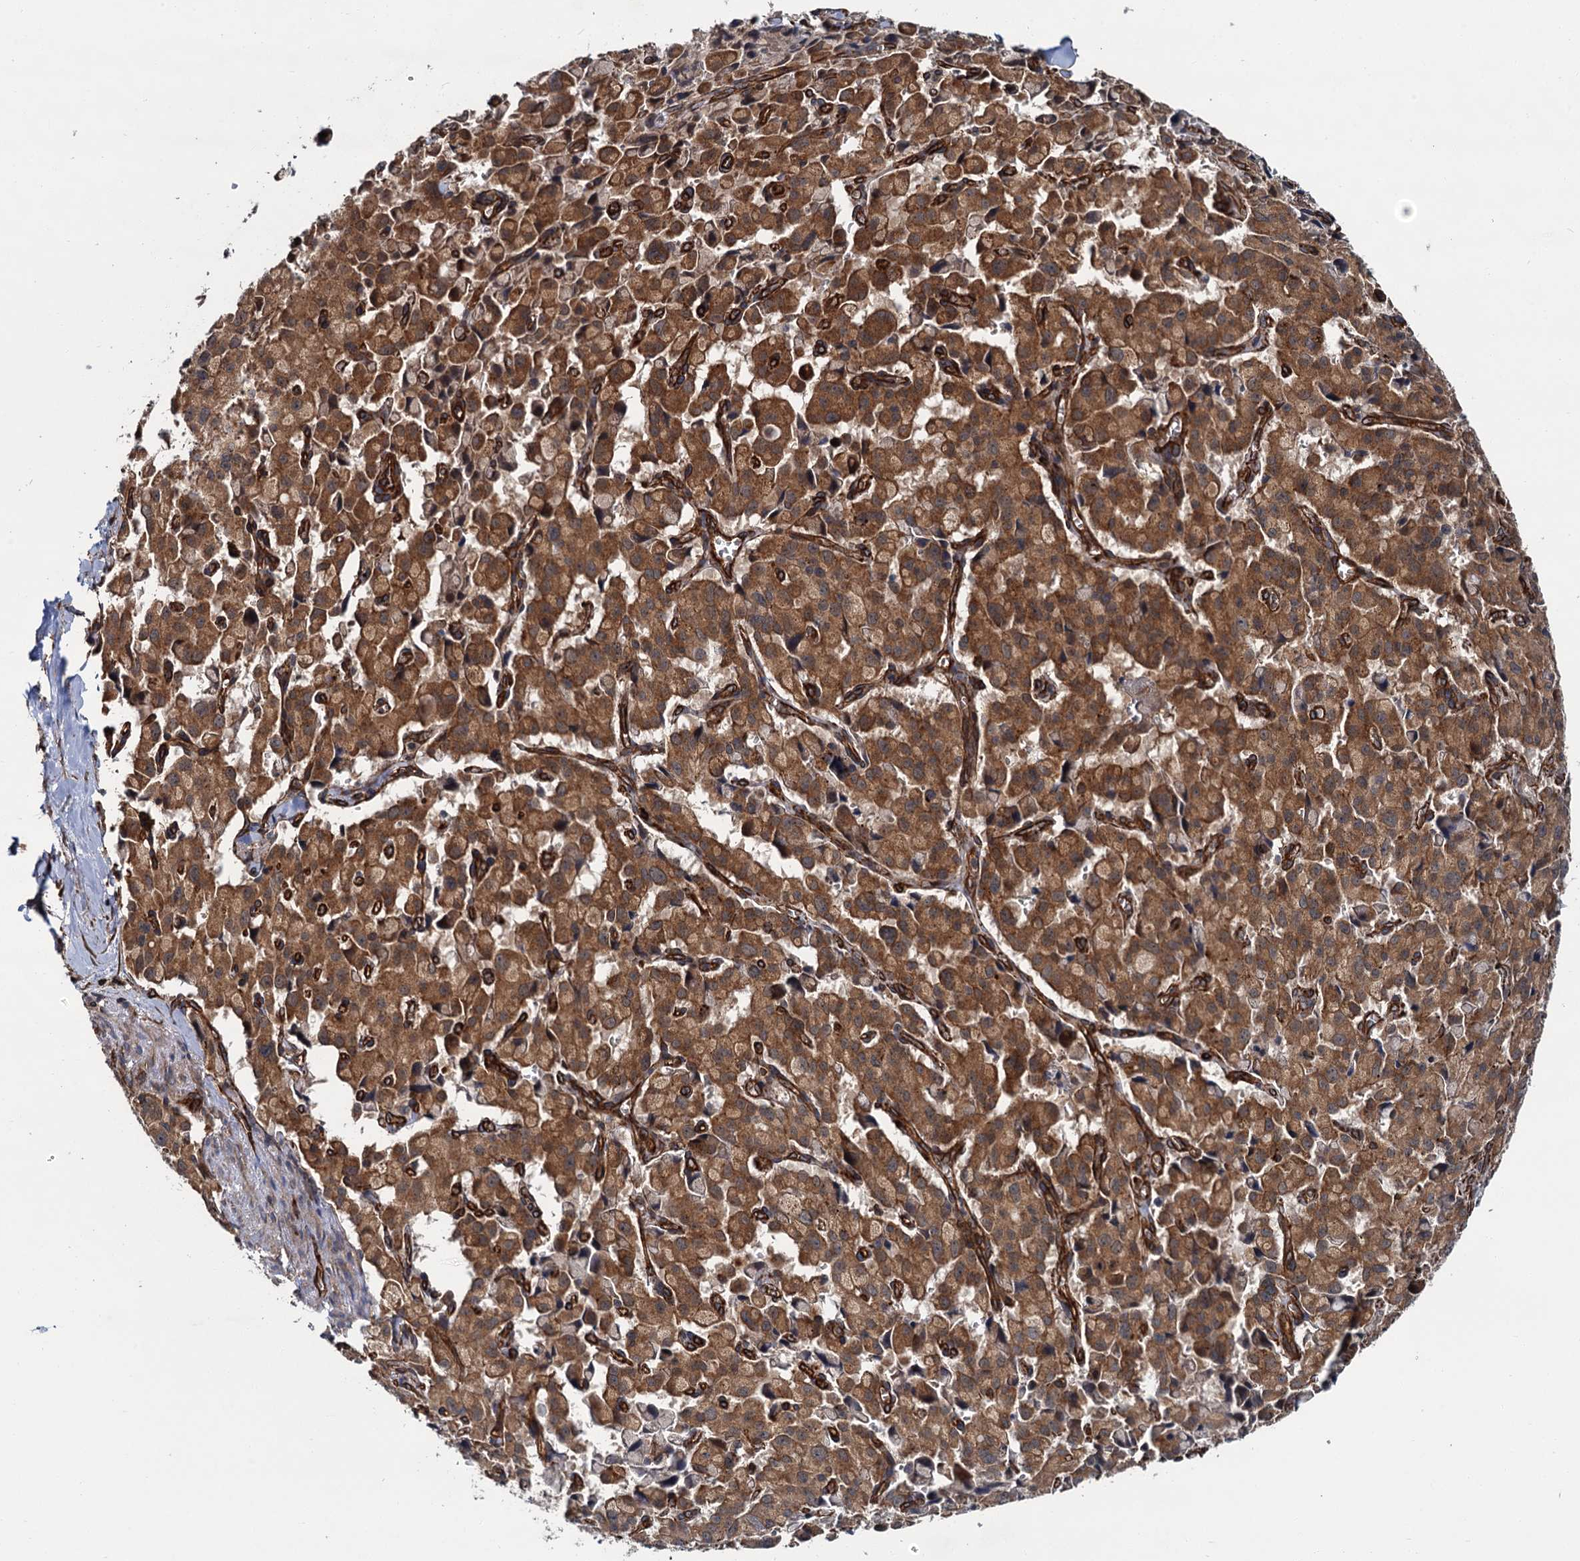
{"staining": {"intensity": "strong", "quantity": ">75%", "location": "cytoplasmic/membranous"}, "tissue": "pancreatic cancer", "cell_type": "Tumor cells", "image_type": "cancer", "snomed": [{"axis": "morphology", "description": "Adenocarcinoma, NOS"}, {"axis": "topography", "description": "Pancreas"}], "caption": "About >75% of tumor cells in human pancreatic cancer (adenocarcinoma) show strong cytoplasmic/membranous protein staining as visualized by brown immunohistochemical staining.", "gene": "ZFYVE19", "patient": {"sex": "male", "age": 65}}